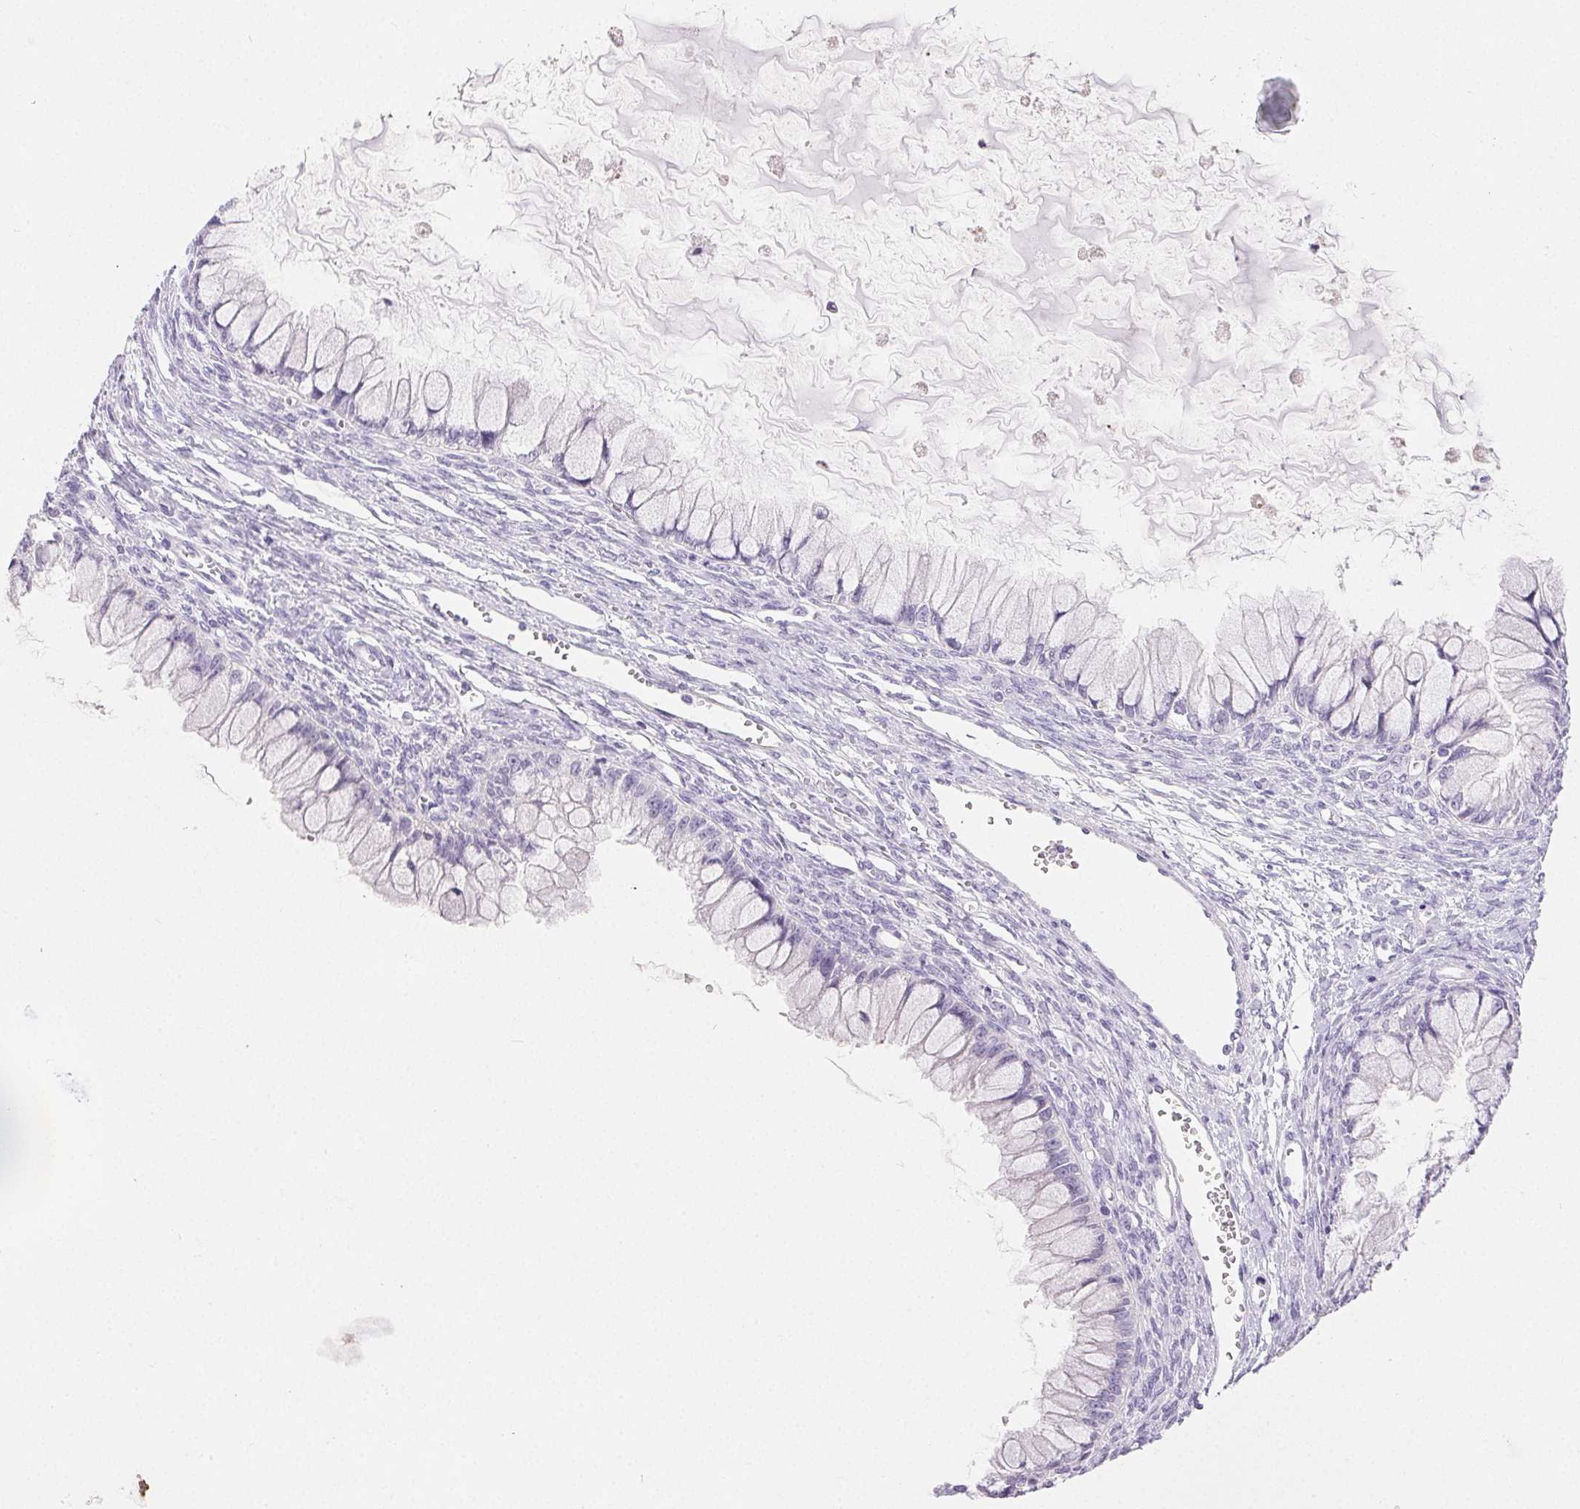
{"staining": {"intensity": "negative", "quantity": "none", "location": "none"}, "tissue": "ovarian cancer", "cell_type": "Tumor cells", "image_type": "cancer", "snomed": [{"axis": "morphology", "description": "Cystadenocarcinoma, mucinous, NOS"}, {"axis": "topography", "description": "Ovary"}], "caption": "Ovarian cancer (mucinous cystadenocarcinoma) was stained to show a protein in brown. There is no significant expression in tumor cells. The staining is performed using DAB (3,3'-diaminobenzidine) brown chromogen with nuclei counter-stained in using hematoxylin.", "gene": "CLDN16", "patient": {"sex": "female", "age": 34}}